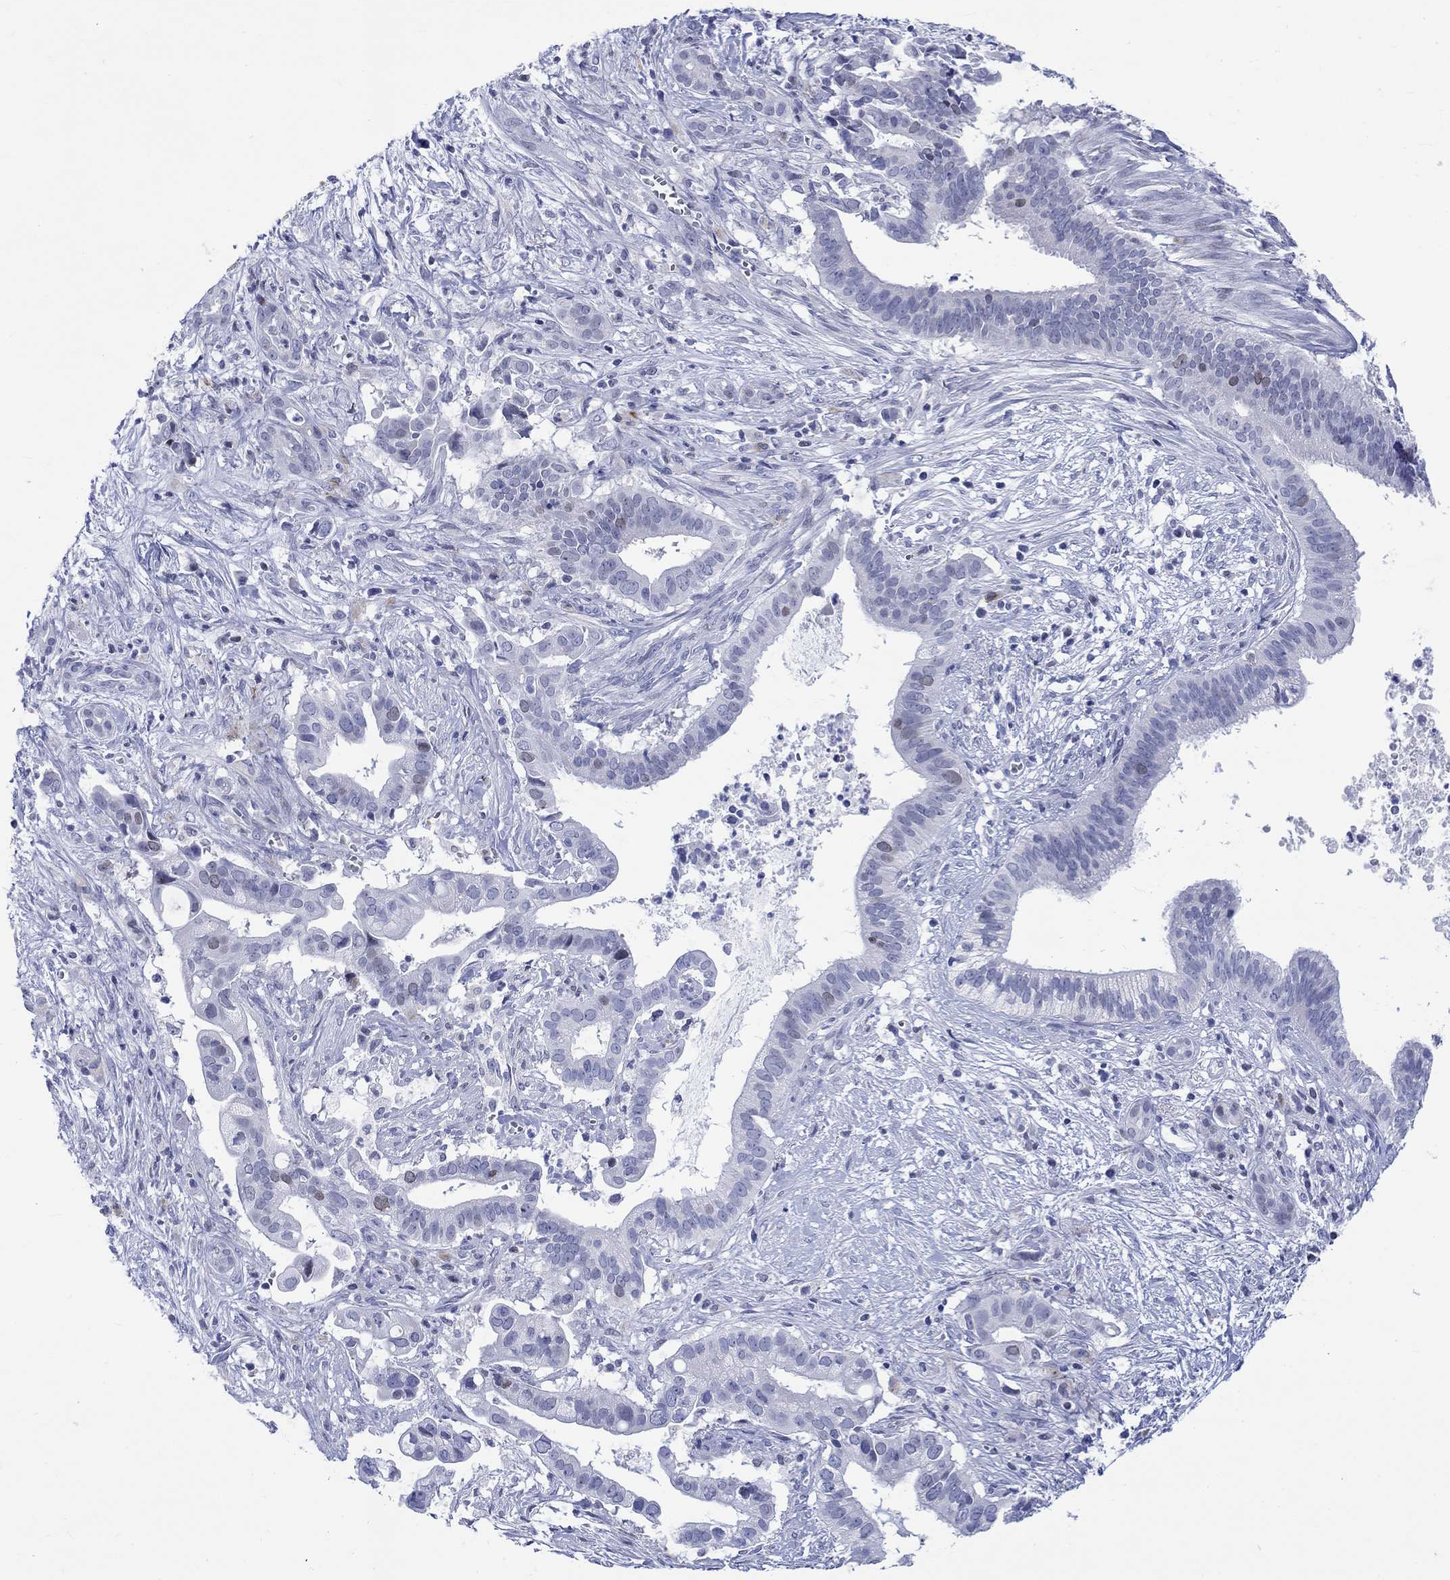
{"staining": {"intensity": "negative", "quantity": "none", "location": "none"}, "tissue": "pancreatic cancer", "cell_type": "Tumor cells", "image_type": "cancer", "snomed": [{"axis": "morphology", "description": "Adenocarcinoma, NOS"}, {"axis": "topography", "description": "Pancreas"}], "caption": "DAB (3,3'-diaminobenzidine) immunohistochemical staining of pancreatic adenocarcinoma displays no significant positivity in tumor cells.", "gene": "CDCA2", "patient": {"sex": "male", "age": 61}}